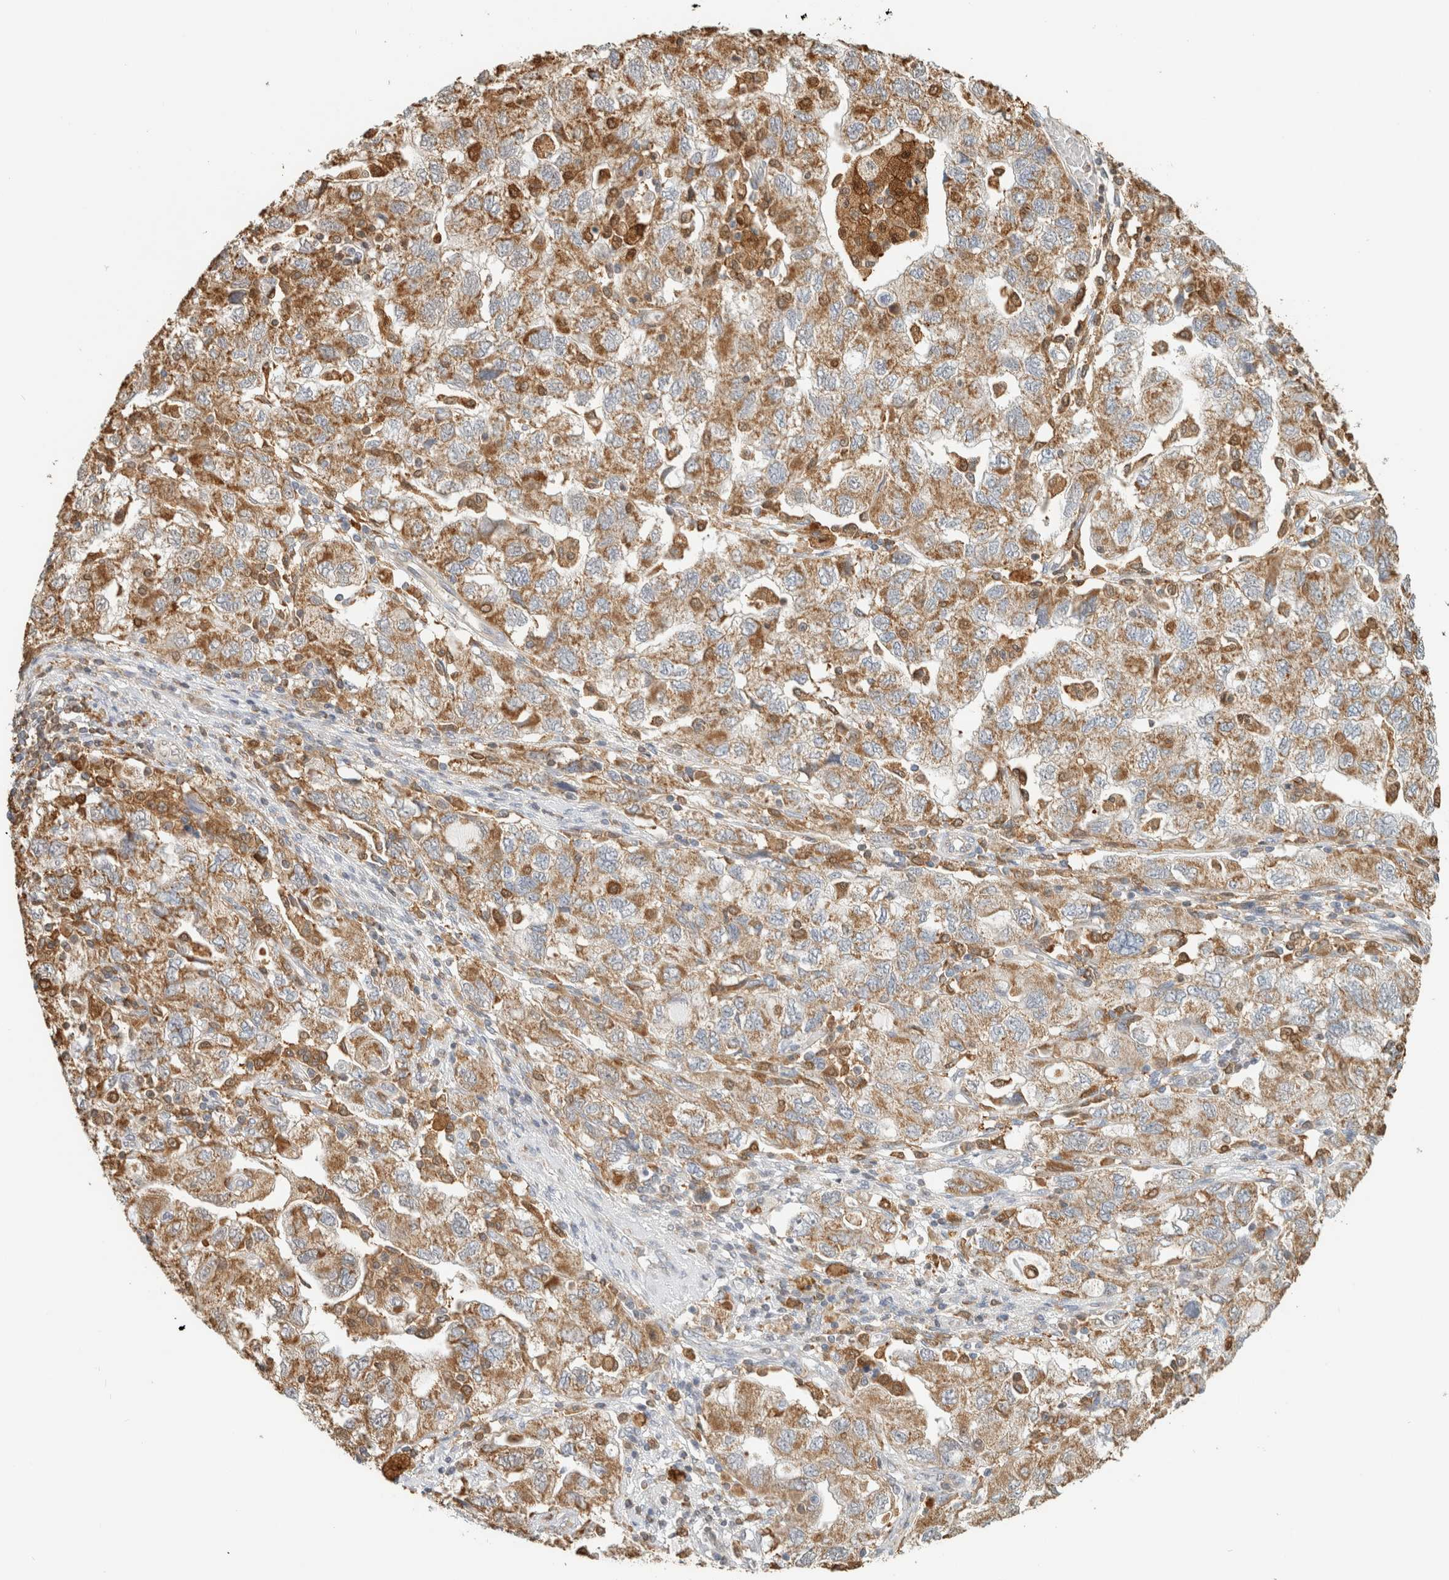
{"staining": {"intensity": "moderate", "quantity": ">75%", "location": "cytoplasmic/membranous"}, "tissue": "ovarian cancer", "cell_type": "Tumor cells", "image_type": "cancer", "snomed": [{"axis": "morphology", "description": "Carcinoma, NOS"}, {"axis": "morphology", "description": "Cystadenocarcinoma, serous, NOS"}, {"axis": "topography", "description": "Ovary"}], "caption": "Brown immunohistochemical staining in ovarian cancer reveals moderate cytoplasmic/membranous staining in about >75% of tumor cells.", "gene": "CAPG", "patient": {"sex": "female", "age": 69}}